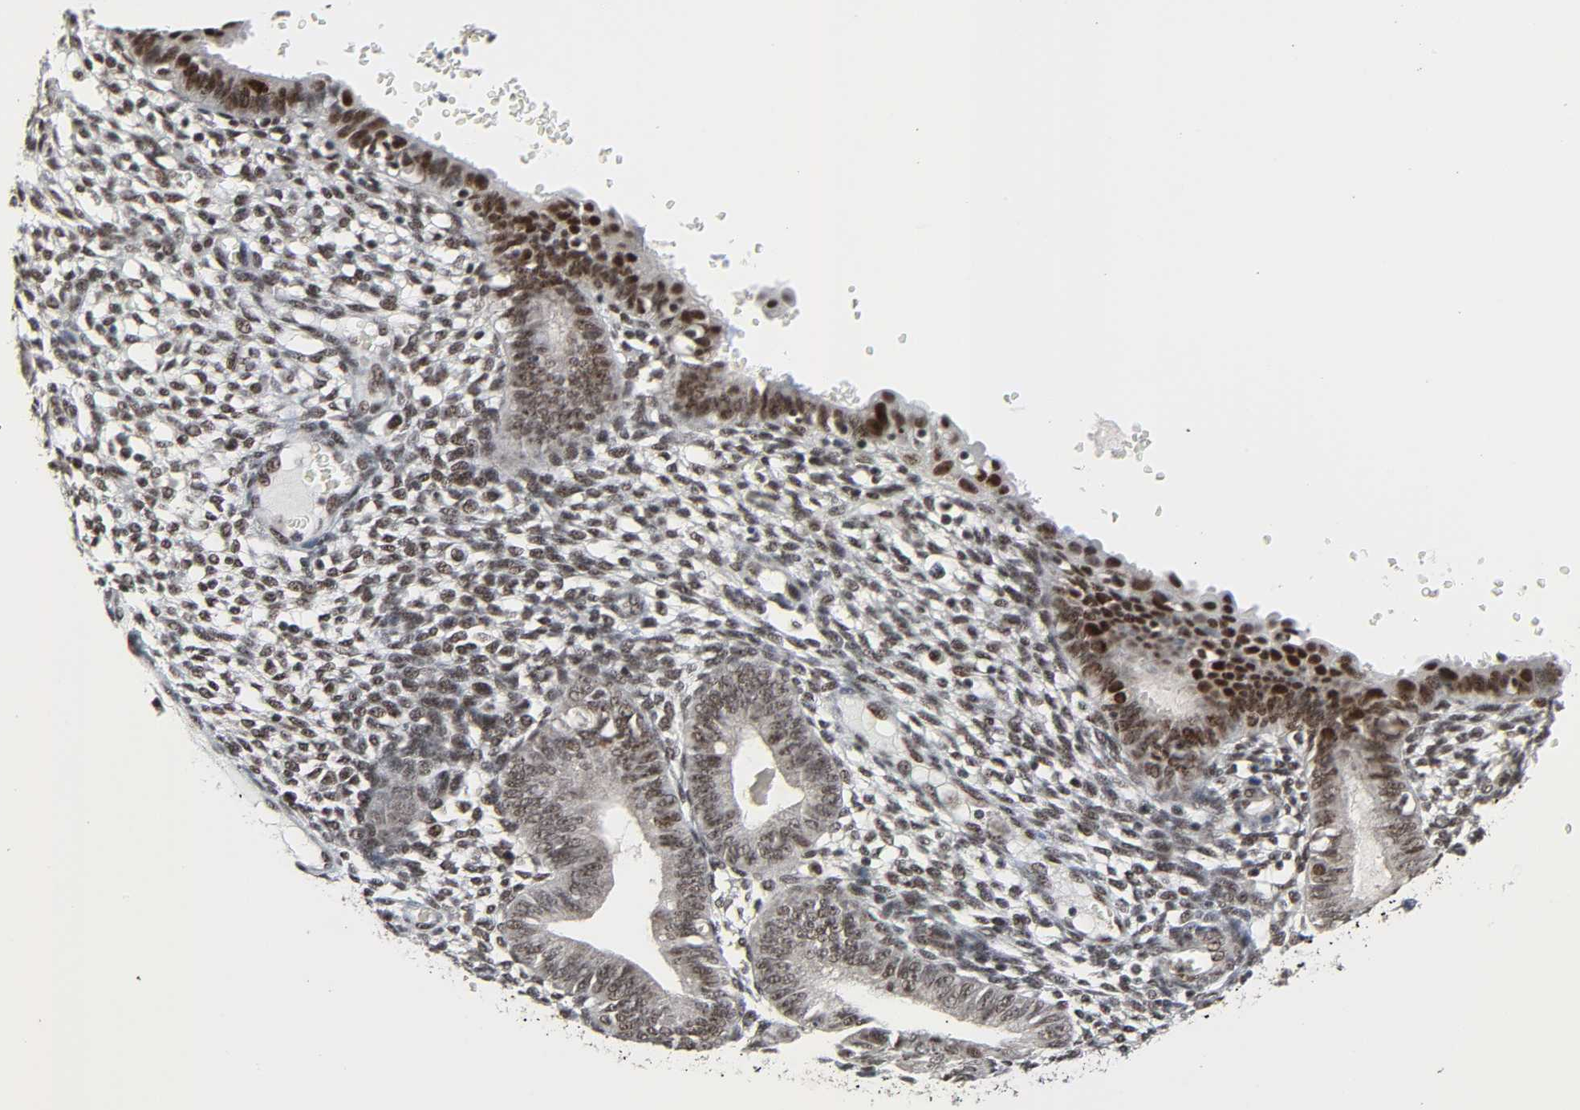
{"staining": {"intensity": "strong", "quantity": ">75%", "location": "nuclear"}, "tissue": "endometrium", "cell_type": "Cells in endometrial stroma", "image_type": "normal", "snomed": [{"axis": "morphology", "description": "Normal tissue, NOS"}, {"axis": "topography", "description": "Endometrium"}], "caption": "A brown stain highlights strong nuclear staining of a protein in cells in endometrial stroma of unremarkable endometrium. (IHC, brightfield microscopy, high magnification).", "gene": "CDK7", "patient": {"sex": "female", "age": 61}}